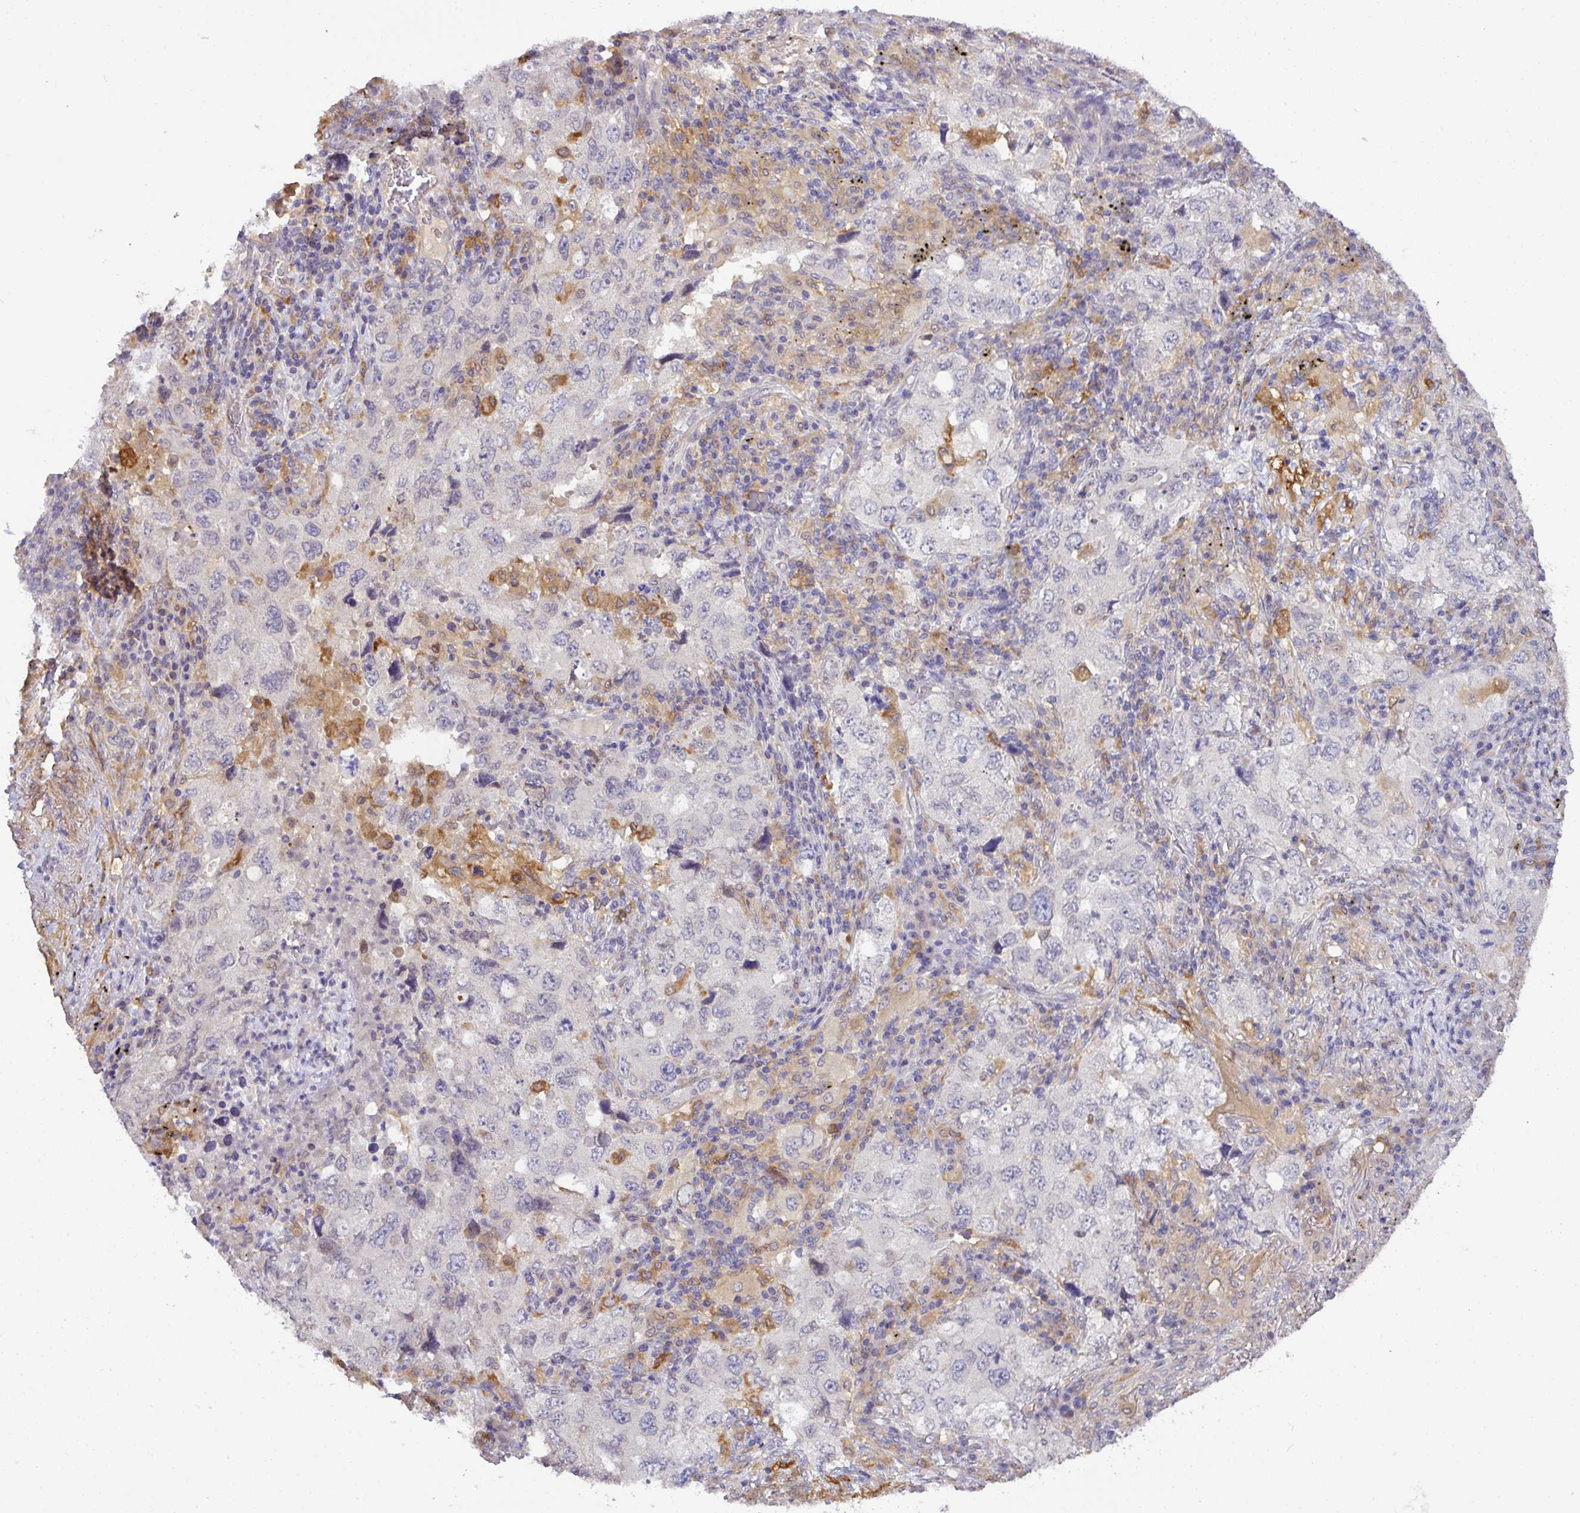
{"staining": {"intensity": "negative", "quantity": "none", "location": "none"}, "tissue": "lung cancer", "cell_type": "Tumor cells", "image_type": "cancer", "snomed": [{"axis": "morphology", "description": "Adenocarcinoma, NOS"}, {"axis": "topography", "description": "Lung"}], "caption": "High power microscopy photomicrograph of an IHC photomicrograph of lung cancer, revealing no significant positivity in tumor cells.", "gene": "GCNT7", "patient": {"sex": "female", "age": 57}}